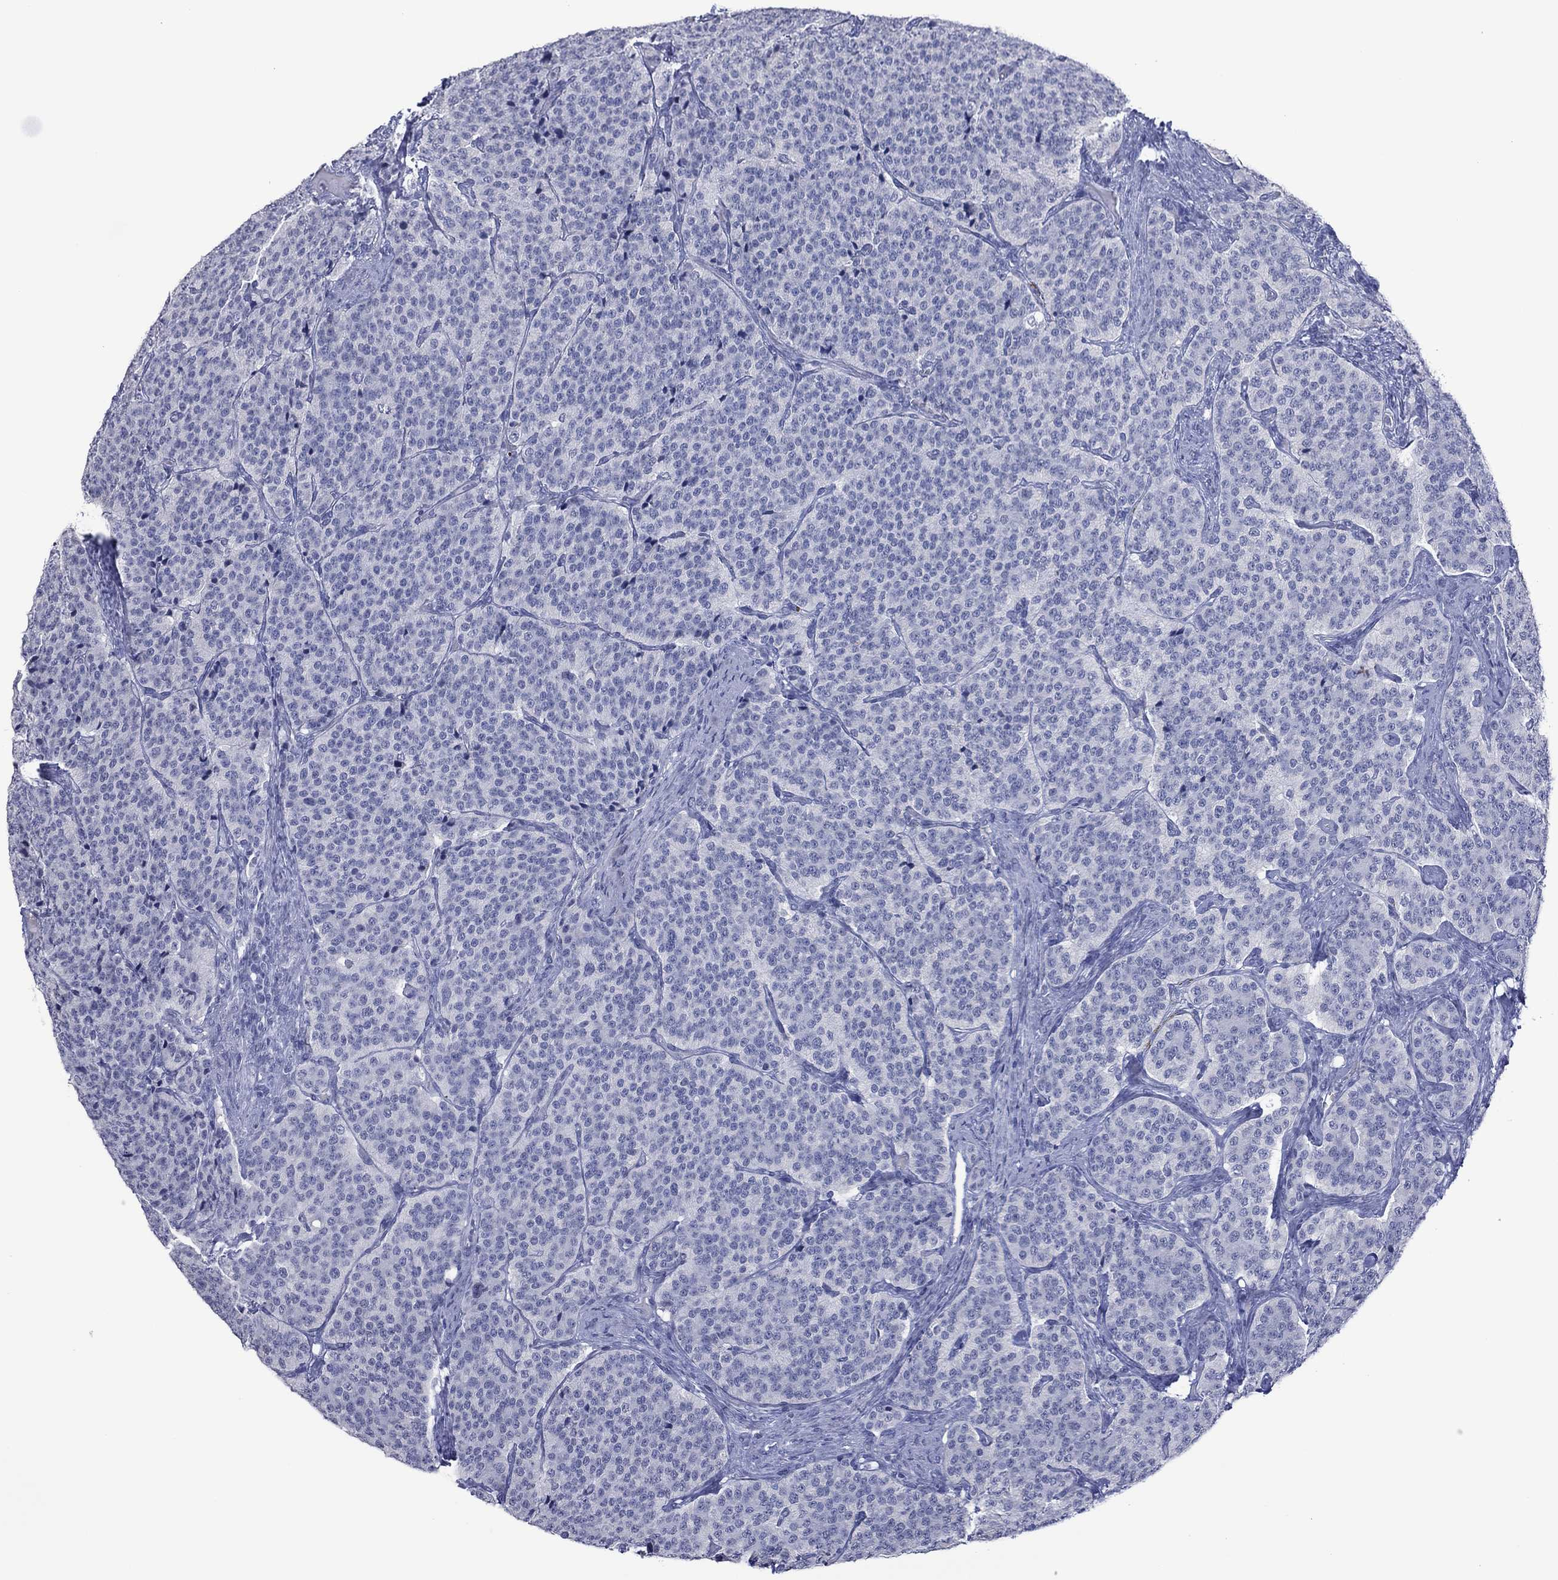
{"staining": {"intensity": "negative", "quantity": "none", "location": "none"}, "tissue": "carcinoid", "cell_type": "Tumor cells", "image_type": "cancer", "snomed": [{"axis": "morphology", "description": "Carcinoid, malignant, NOS"}, {"axis": "topography", "description": "Small intestine"}], "caption": "Immunohistochemistry (IHC) image of neoplastic tissue: carcinoid stained with DAB (3,3'-diaminobenzidine) reveals no significant protein expression in tumor cells. (DAB (3,3'-diaminobenzidine) IHC with hematoxylin counter stain).", "gene": "UTF1", "patient": {"sex": "female", "age": 58}}